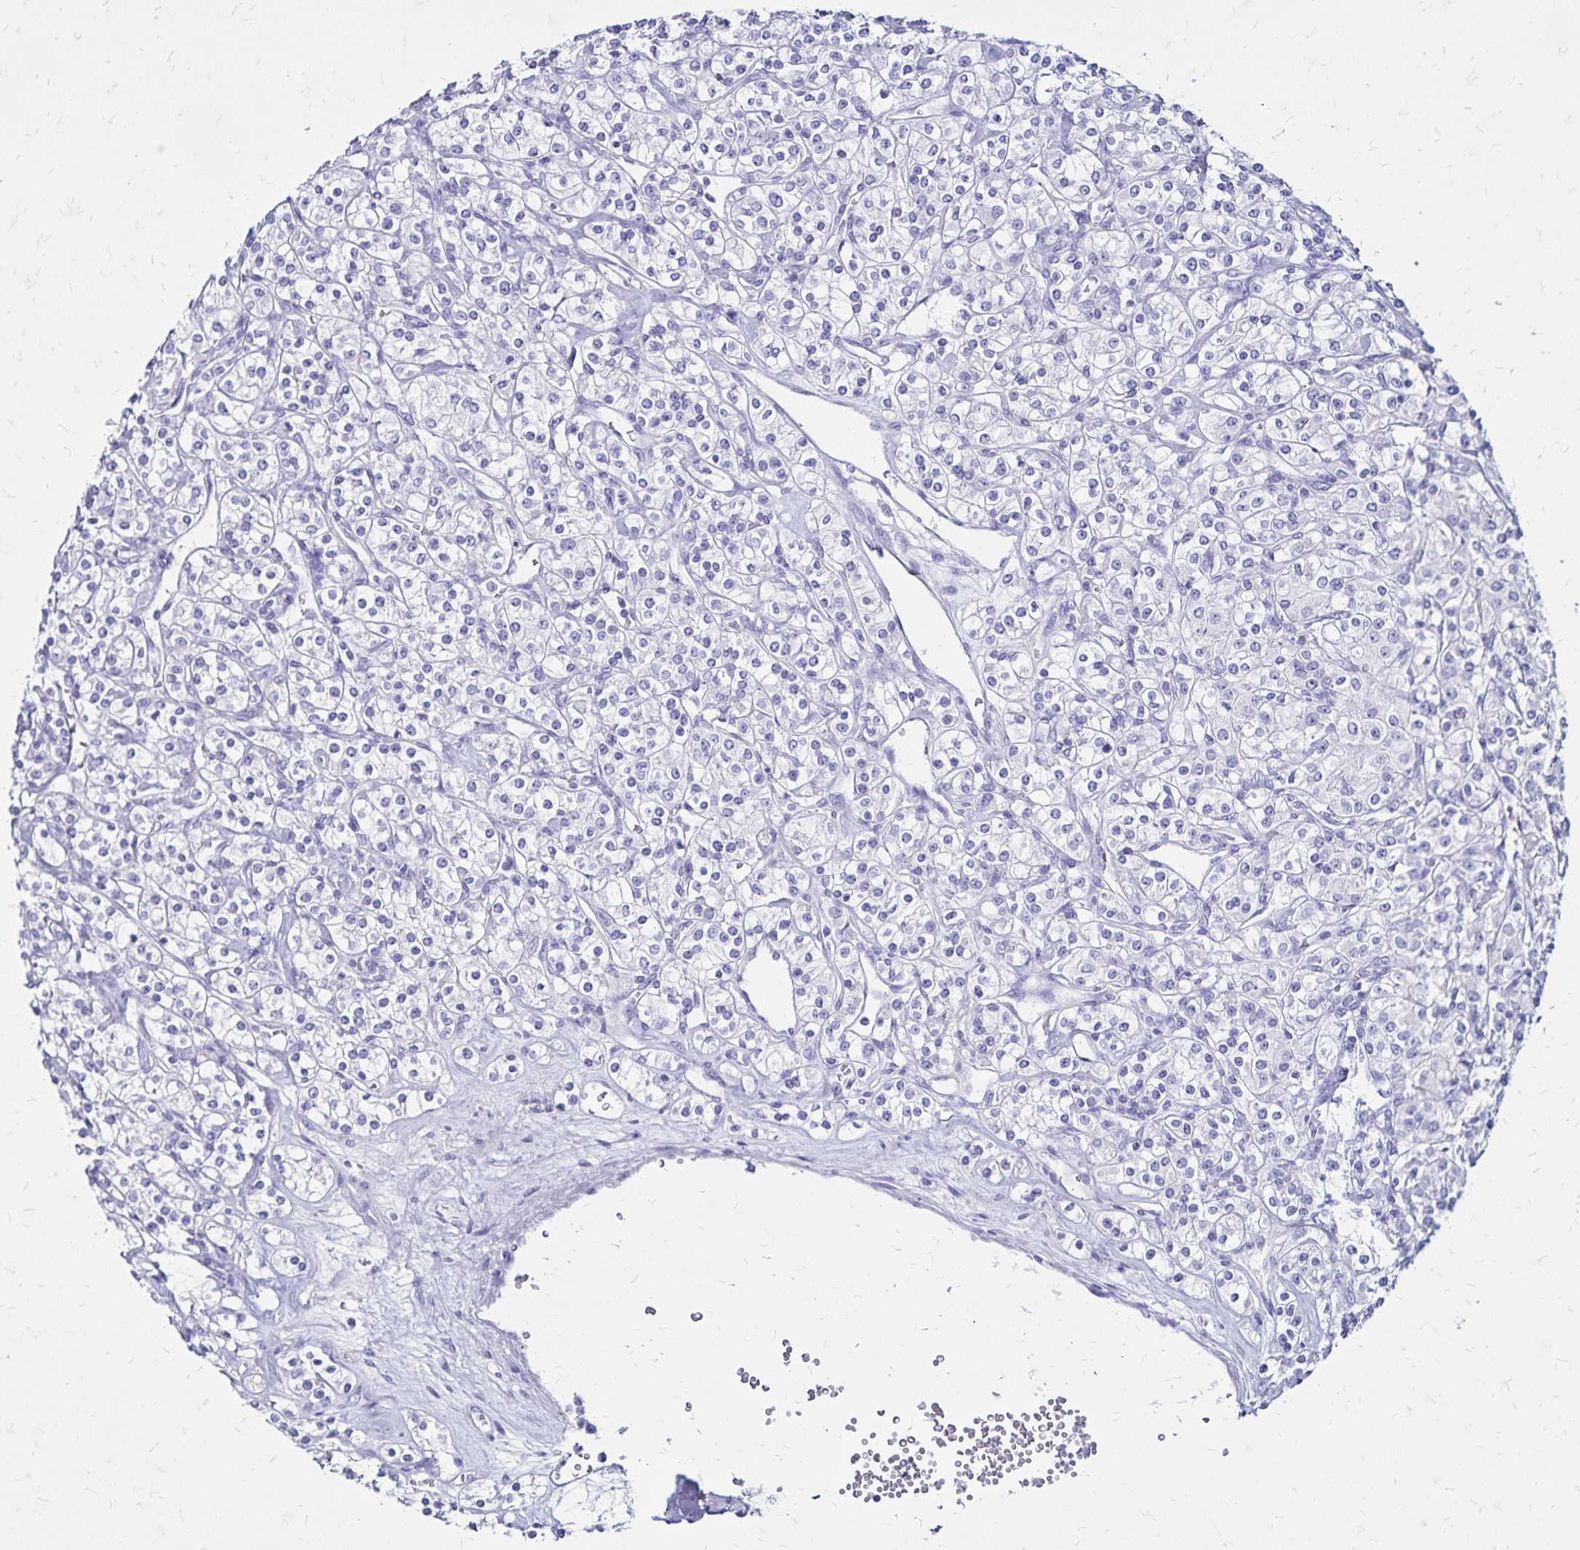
{"staining": {"intensity": "negative", "quantity": "none", "location": "none"}, "tissue": "renal cancer", "cell_type": "Tumor cells", "image_type": "cancer", "snomed": [{"axis": "morphology", "description": "Adenocarcinoma, NOS"}, {"axis": "topography", "description": "Kidney"}], "caption": "This is an immunohistochemistry micrograph of human renal cancer (adenocarcinoma). There is no expression in tumor cells.", "gene": "LIN28B", "patient": {"sex": "male", "age": 77}}